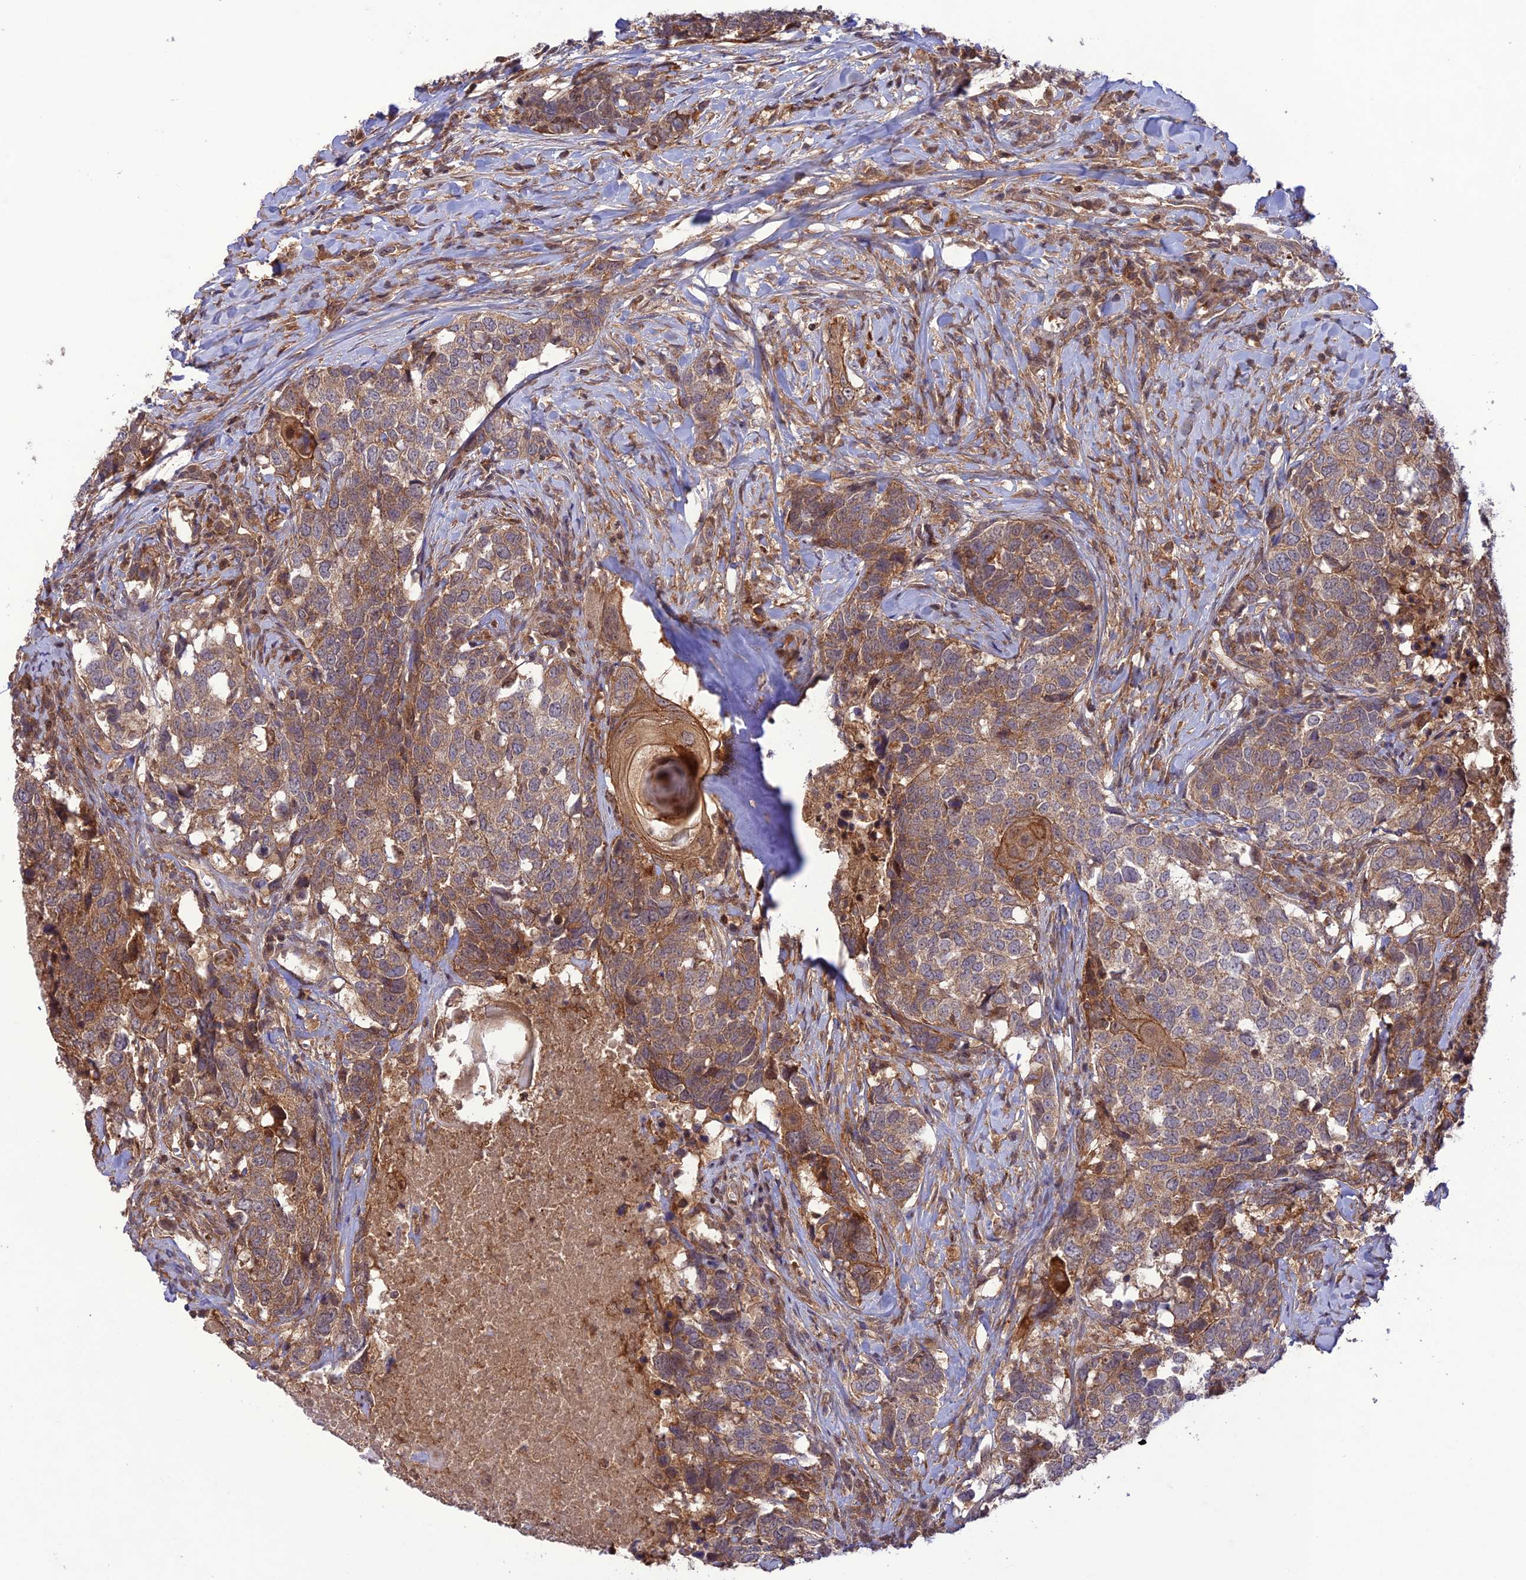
{"staining": {"intensity": "moderate", "quantity": ">75%", "location": "cytoplasmic/membranous"}, "tissue": "head and neck cancer", "cell_type": "Tumor cells", "image_type": "cancer", "snomed": [{"axis": "morphology", "description": "Squamous cell carcinoma, NOS"}, {"axis": "topography", "description": "Head-Neck"}], "caption": "Protein expression analysis of human head and neck cancer (squamous cell carcinoma) reveals moderate cytoplasmic/membranous expression in about >75% of tumor cells.", "gene": "FCHSD1", "patient": {"sex": "male", "age": 66}}